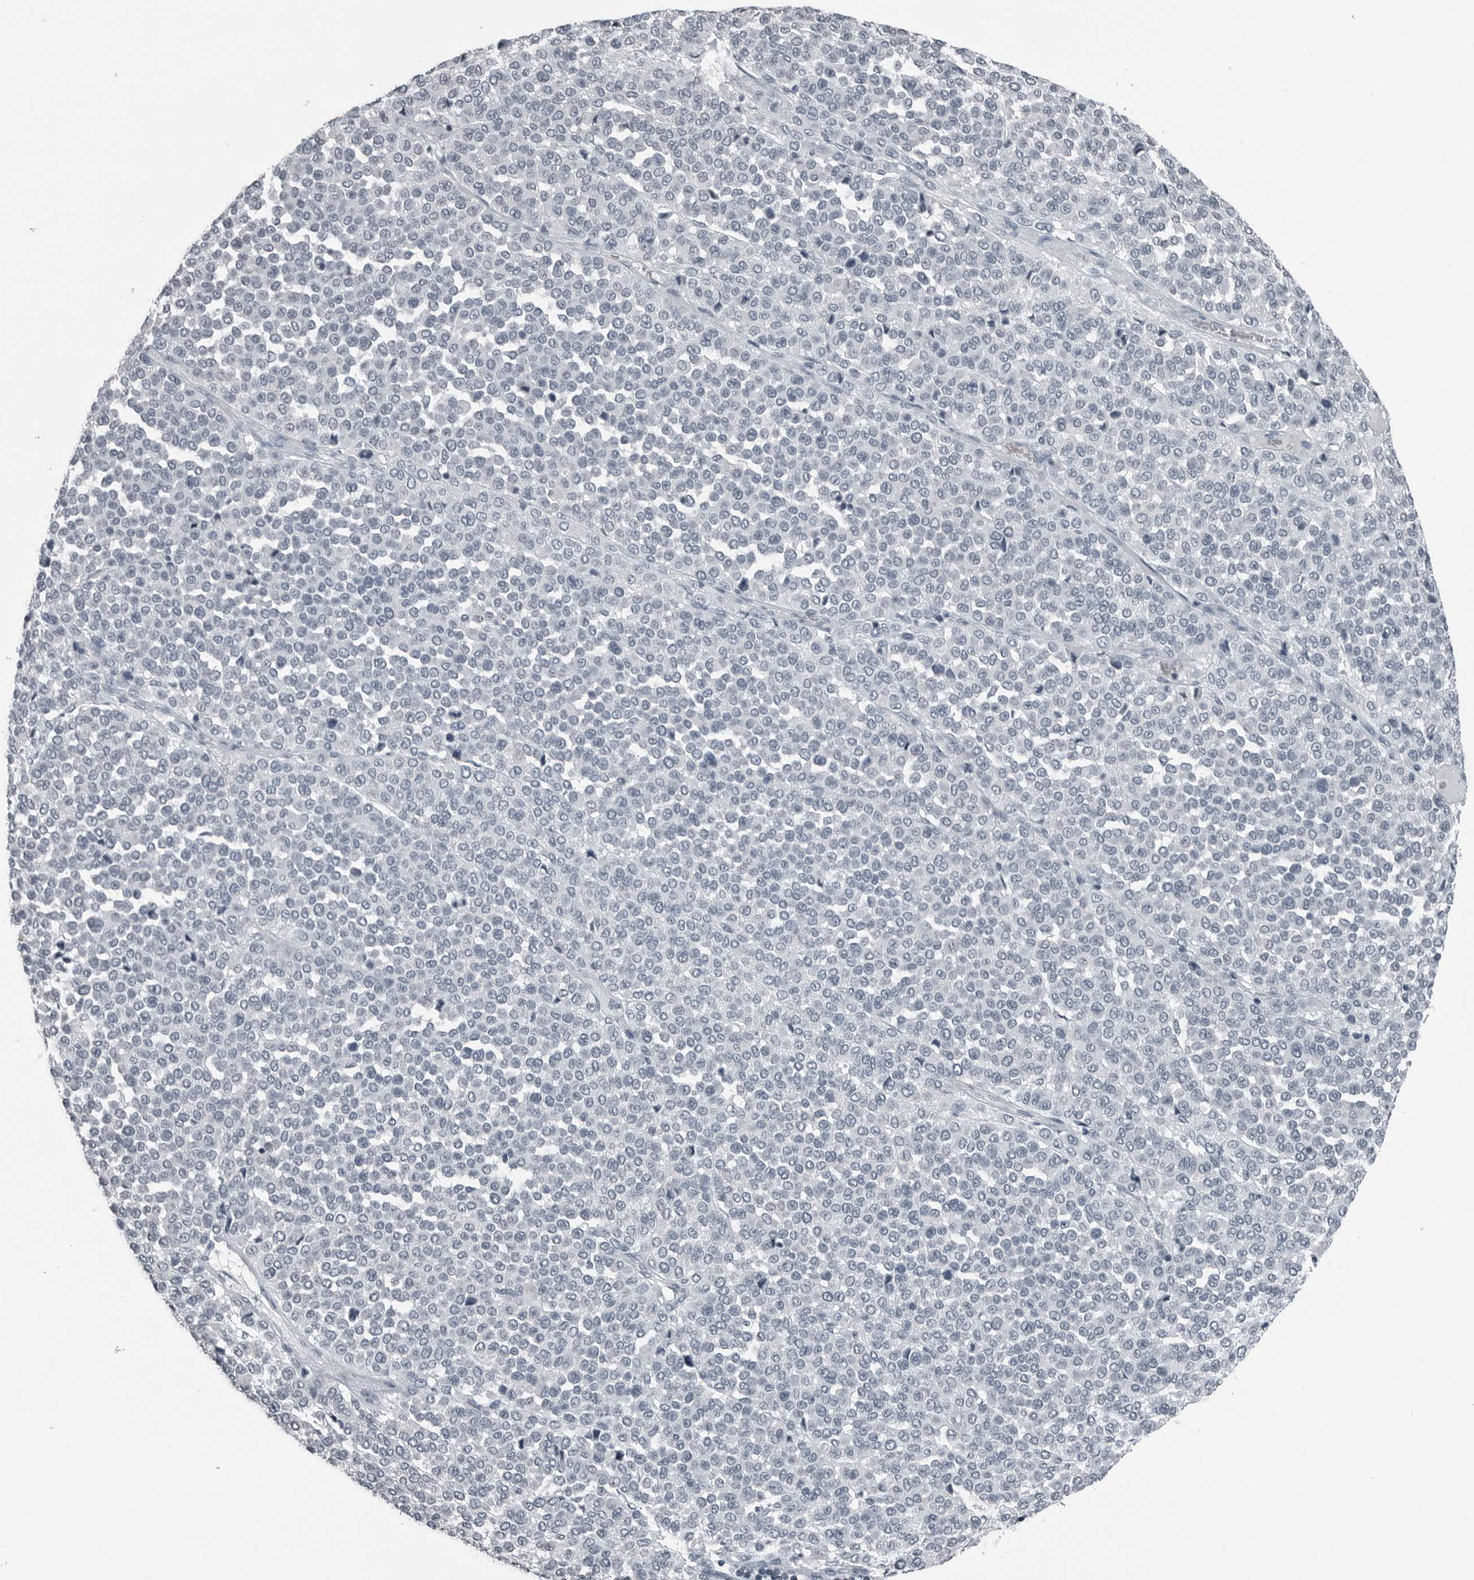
{"staining": {"intensity": "negative", "quantity": "none", "location": "none"}, "tissue": "melanoma", "cell_type": "Tumor cells", "image_type": "cancer", "snomed": [{"axis": "morphology", "description": "Malignant melanoma, Metastatic site"}, {"axis": "topography", "description": "Pancreas"}], "caption": "This is an immunohistochemistry photomicrograph of malignant melanoma (metastatic site). There is no positivity in tumor cells.", "gene": "SPINK1", "patient": {"sex": "female", "age": 30}}